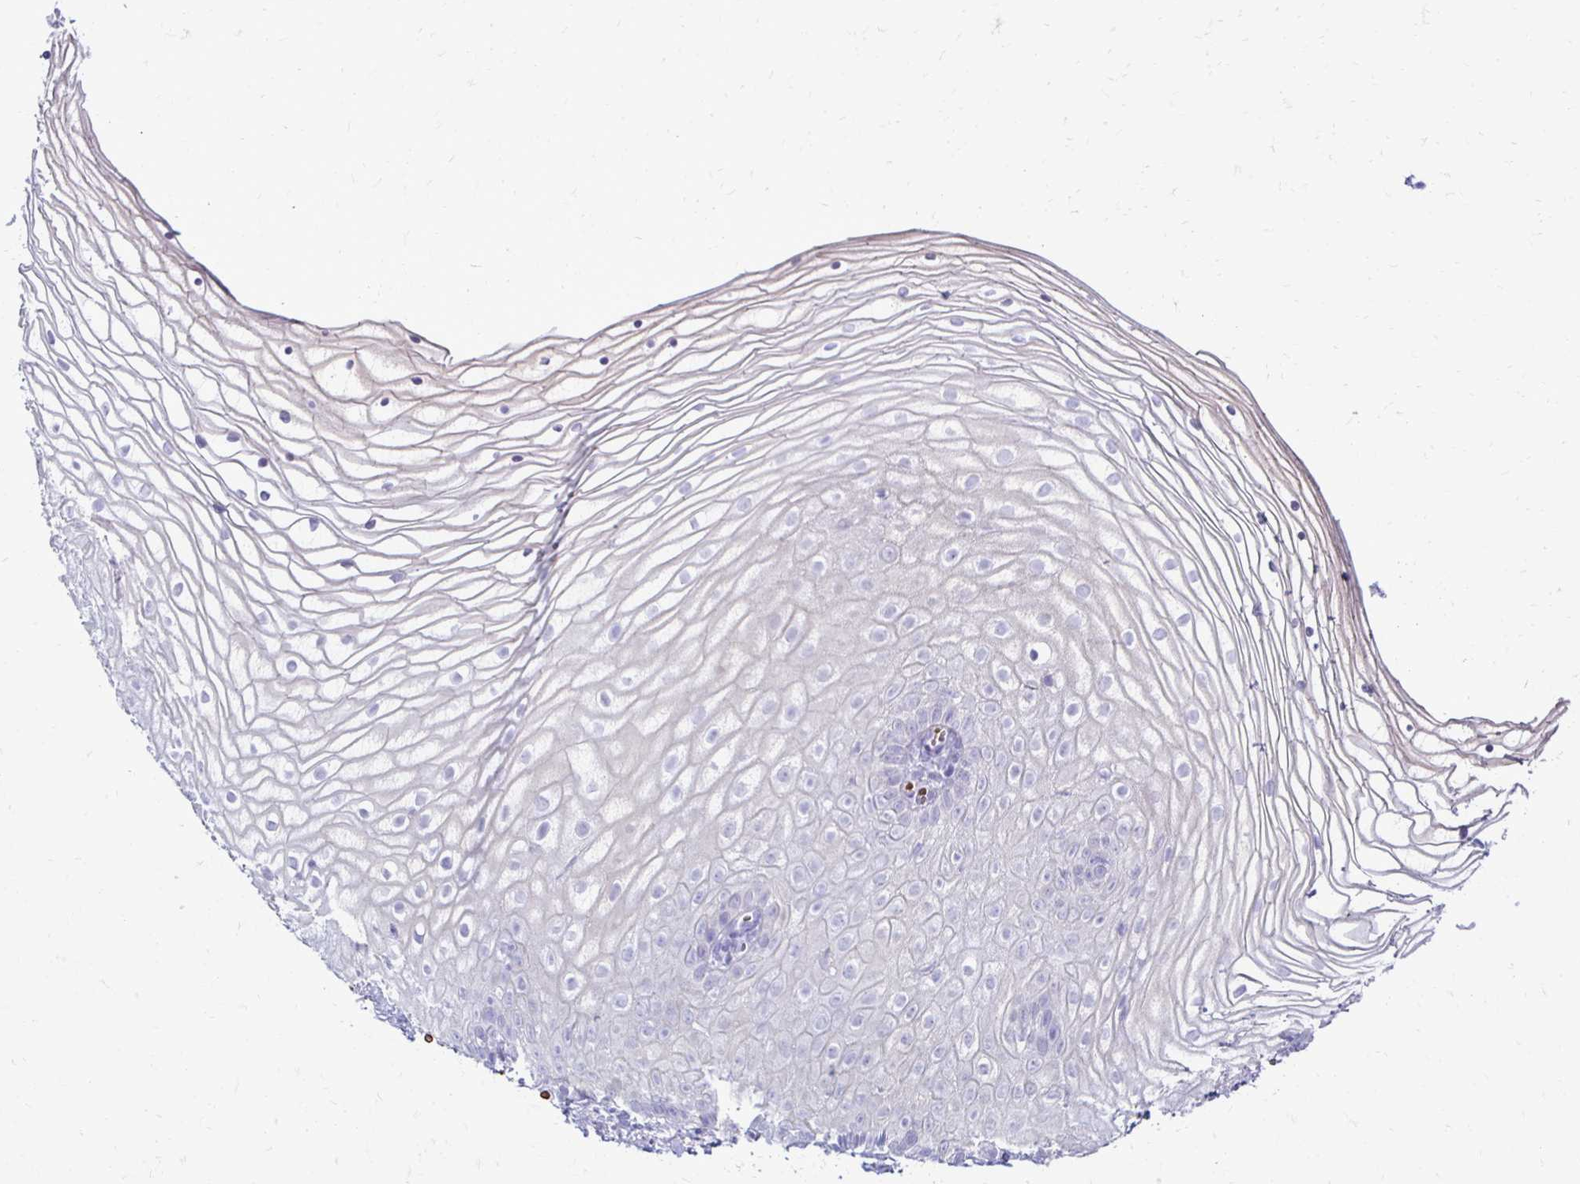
{"staining": {"intensity": "negative", "quantity": "none", "location": "none"}, "tissue": "vagina", "cell_type": "Squamous epithelial cells", "image_type": "normal", "snomed": [{"axis": "morphology", "description": "Normal tissue, NOS"}, {"axis": "topography", "description": "Vagina"}], "caption": "This is an IHC photomicrograph of normal vagina. There is no staining in squamous epithelial cells.", "gene": "RHBDL3", "patient": {"sex": "female", "age": 56}}